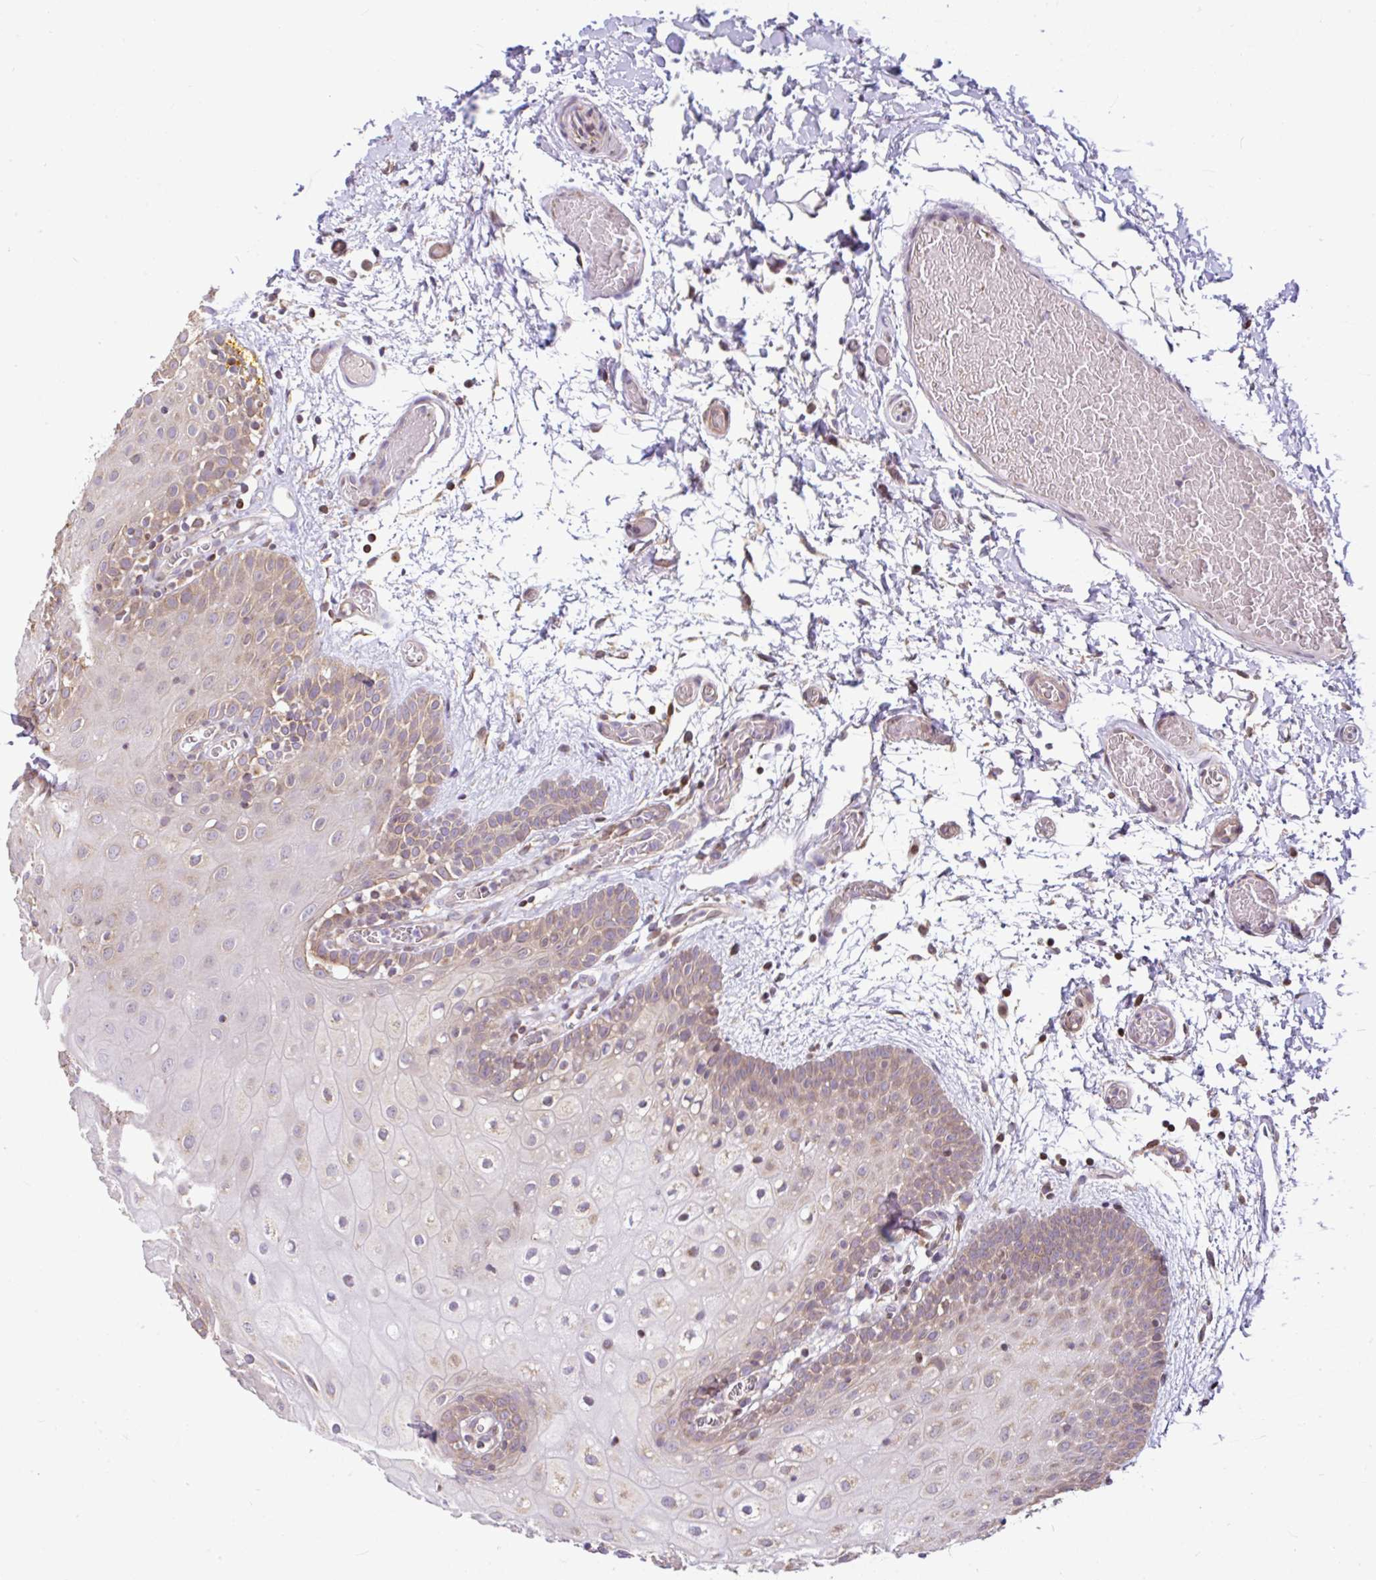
{"staining": {"intensity": "moderate", "quantity": "25%-75%", "location": "cytoplasmic/membranous"}, "tissue": "oral mucosa", "cell_type": "Squamous epithelial cells", "image_type": "normal", "snomed": [{"axis": "morphology", "description": "Normal tissue, NOS"}, {"axis": "morphology", "description": "Squamous cell carcinoma, NOS"}, {"axis": "topography", "description": "Oral tissue"}, {"axis": "topography", "description": "Tounge, NOS"}, {"axis": "topography", "description": "Head-Neck"}], "caption": "Immunohistochemical staining of unremarkable human oral mucosa displays 25%-75% levels of moderate cytoplasmic/membranous protein positivity in about 25%-75% of squamous epithelial cells. The protein is stained brown, and the nuclei are stained in blue (DAB (3,3'-diaminobenzidine) IHC with brightfield microscopy, high magnification).", "gene": "FIGNL1", "patient": {"sex": "male", "age": 76}}